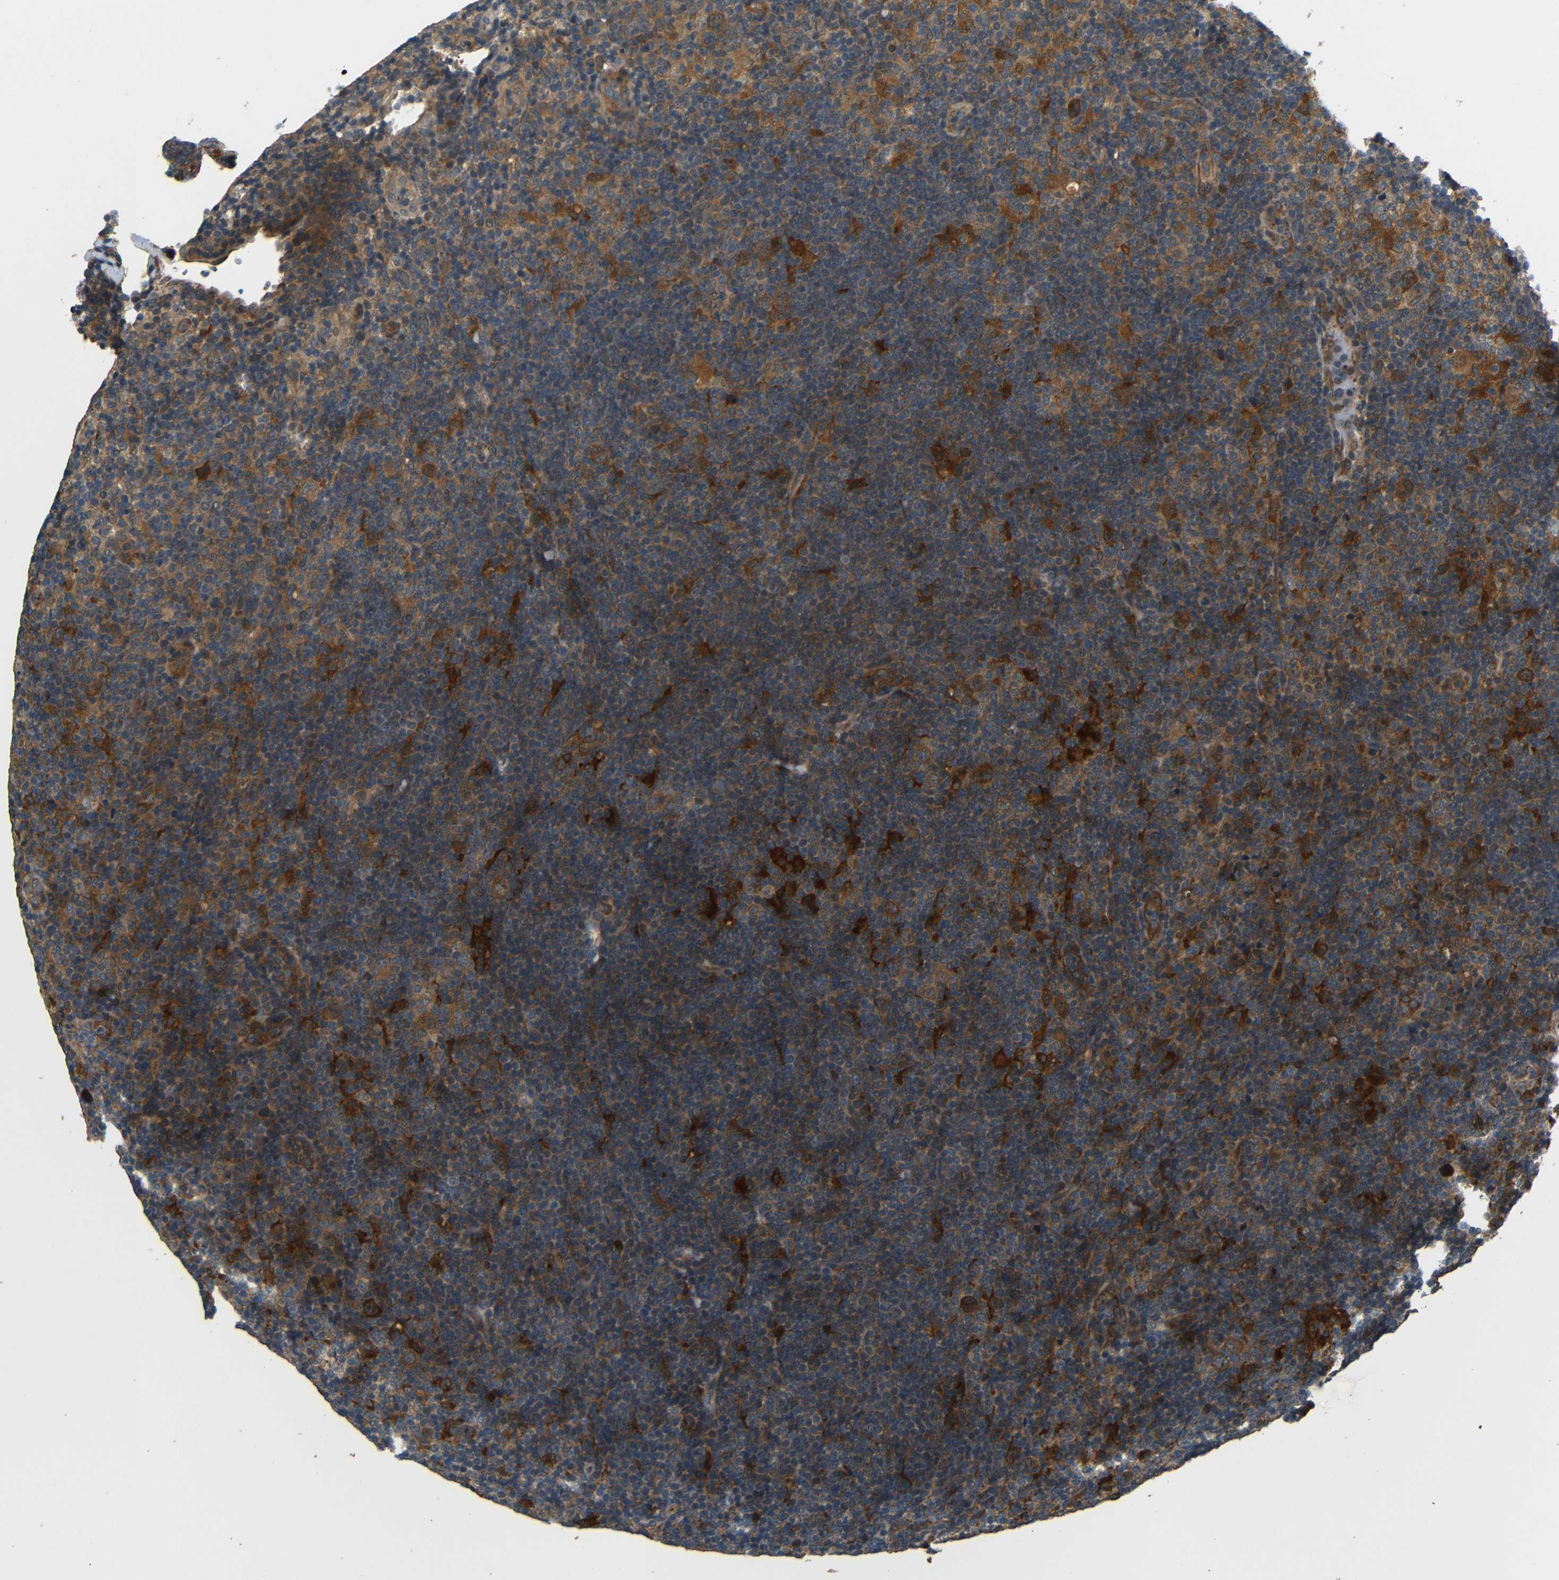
{"staining": {"intensity": "strong", "quantity": ">75%", "location": "cytoplasmic/membranous"}, "tissue": "lymphoma", "cell_type": "Tumor cells", "image_type": "cancer", "snomed": [{"axis": "morphology", "description": "Hodgkin's disease, NOS"}, {"axis": "topography", "description": "Lymph node"}], "caption": "About >75% of tumor cells in human Hodgkin's disease reveal strong cytoplasmic/membranous protein expression as visualized by brown immunohistochemical staining.", "gene": "EPHB2", "patient": {"sex": "female", "age": 57}}